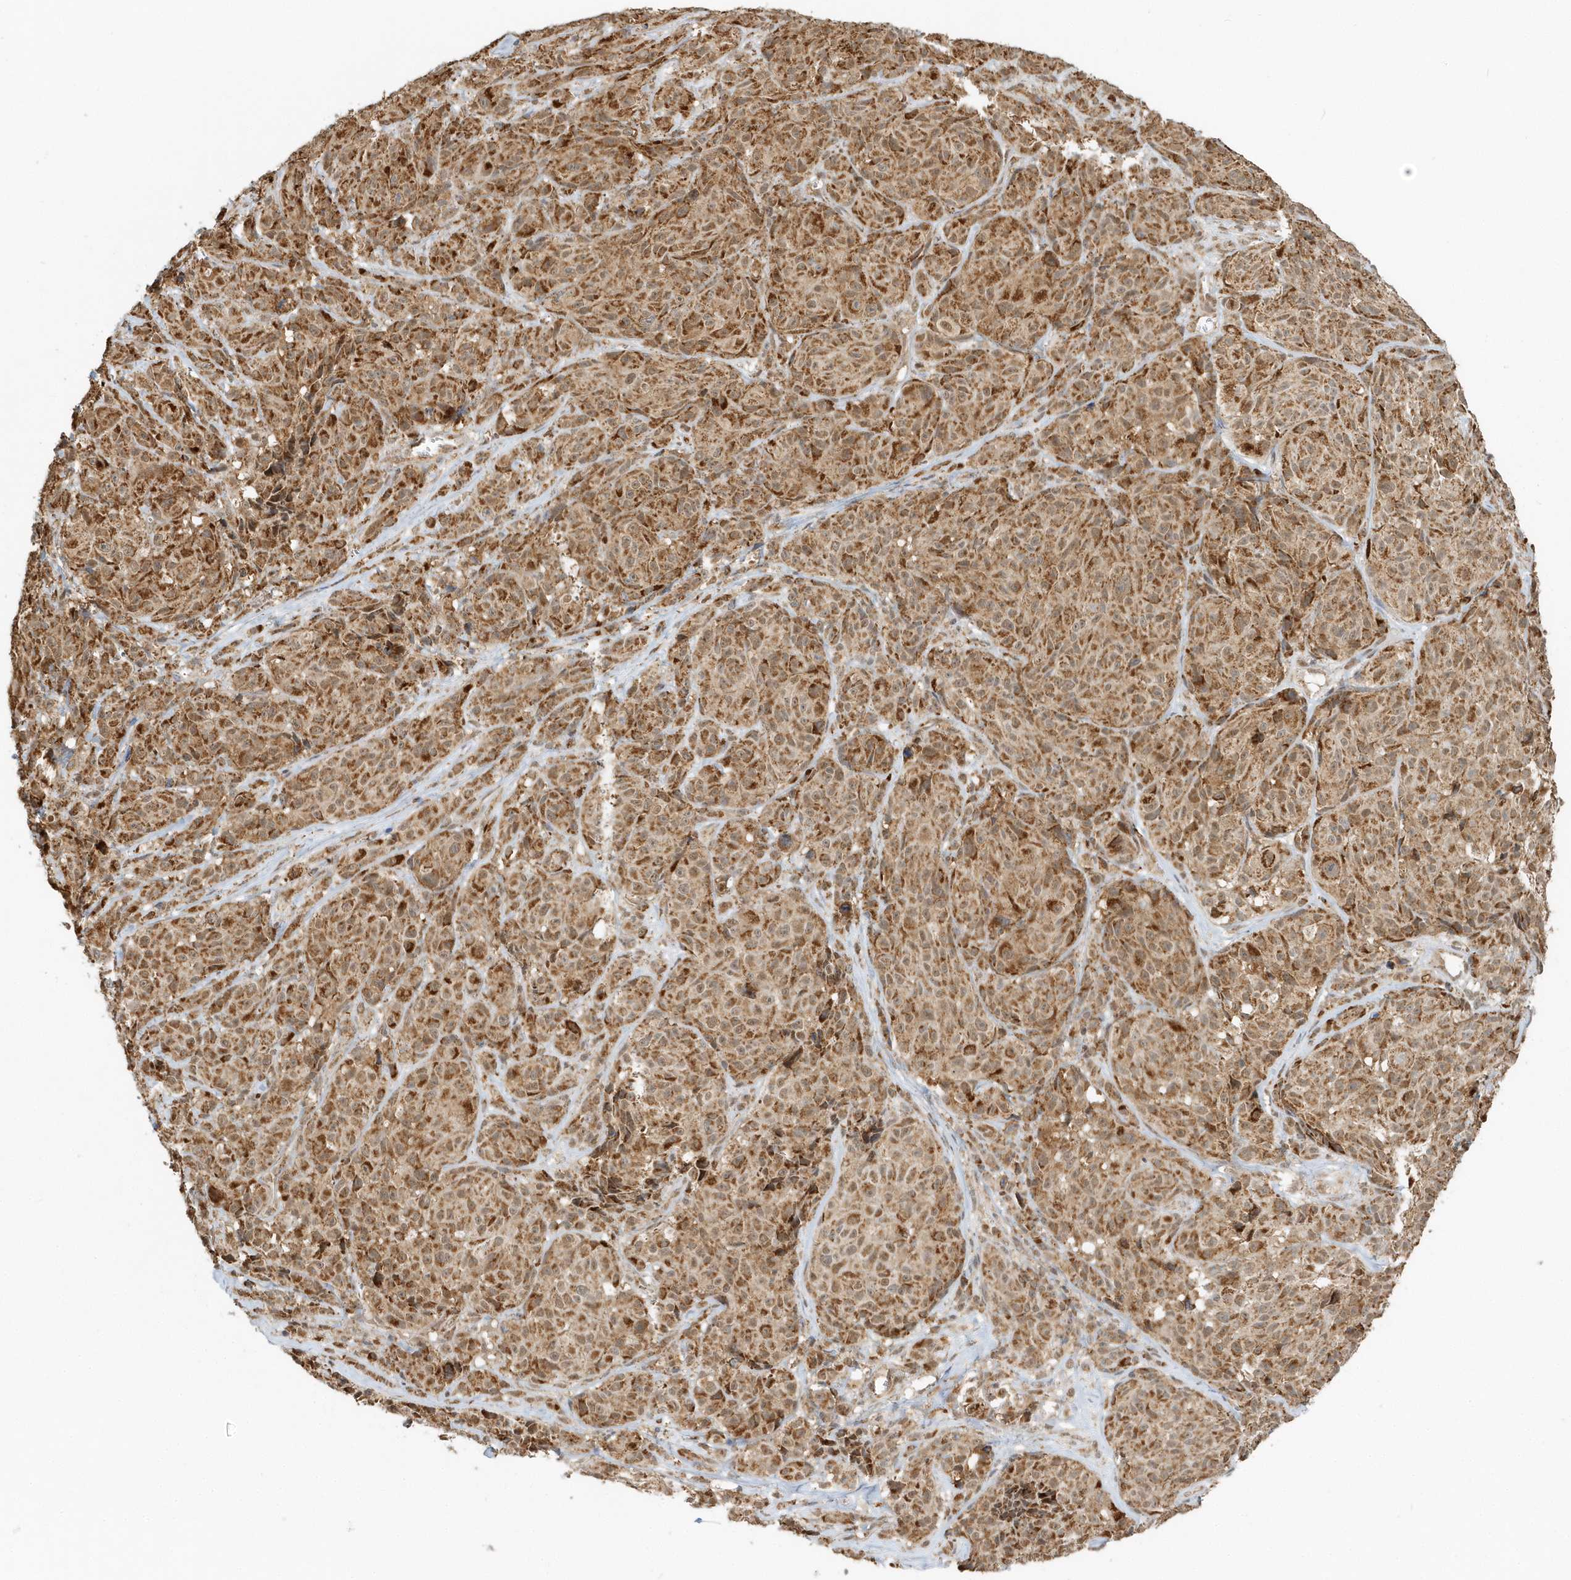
{"staining": {"intensity": "moderate", "quantity": ">75%", "location": "cytoplasmic/membranous"}, "tissue": "melanoma", "cell_type": "Tumor cells", "image_type": "cancer", "snomed": [{"axis": "morphology", "description": "Malignant melanoma, NOS"}, {"axis": "topography", "description": "Skin"}], "caption": "Human melanoma stained for a protein (brown) exhibits moderate cytoplasmic/membranous positive positivity in approximately >75% of tumor cells.", "gene": "PSMD6", "patient": {"sex": "male", "age": 73}}